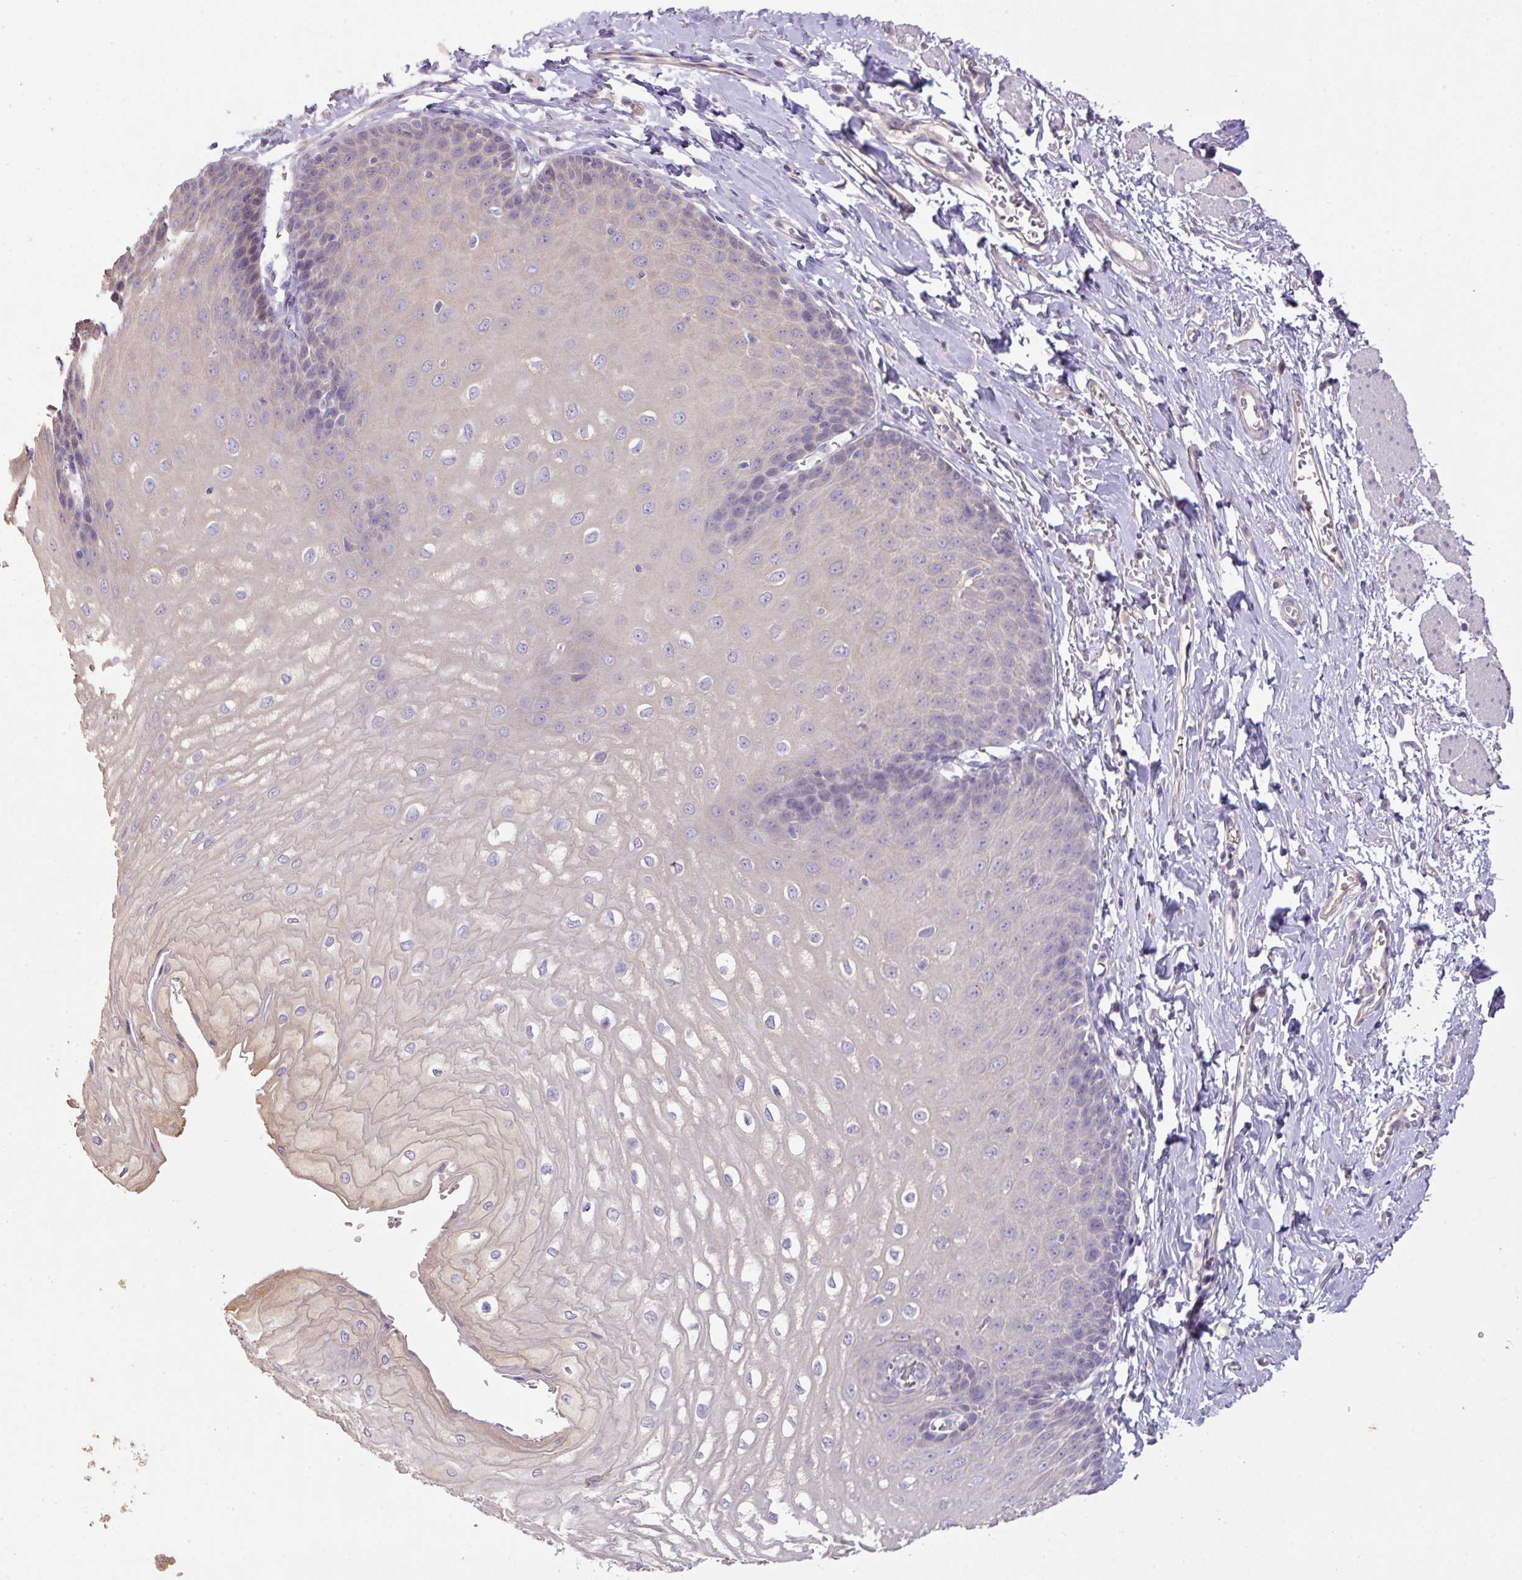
{"staining": {"intensity": "negative", "quantity": "none", "location": "none"}, "tissue": "esophagus", "cell_type": "Squamous epithelial cells", "image_type": "normal", "snomed": [{"axis": "morphology", "description": "Normal tissue, NOS"}, {"axis": "topography", "description": "Esophagus"}], "caption": "An image of esophagus stained for a protein demonstrates no brown staining in squamous epithelial cells. (DAB (3,3'-diaminobenzidine) immunohistochemistry with hematoxylin counter stain).", "gene": "PRADC1", "patient": {"sex": "male", "age": 70}}